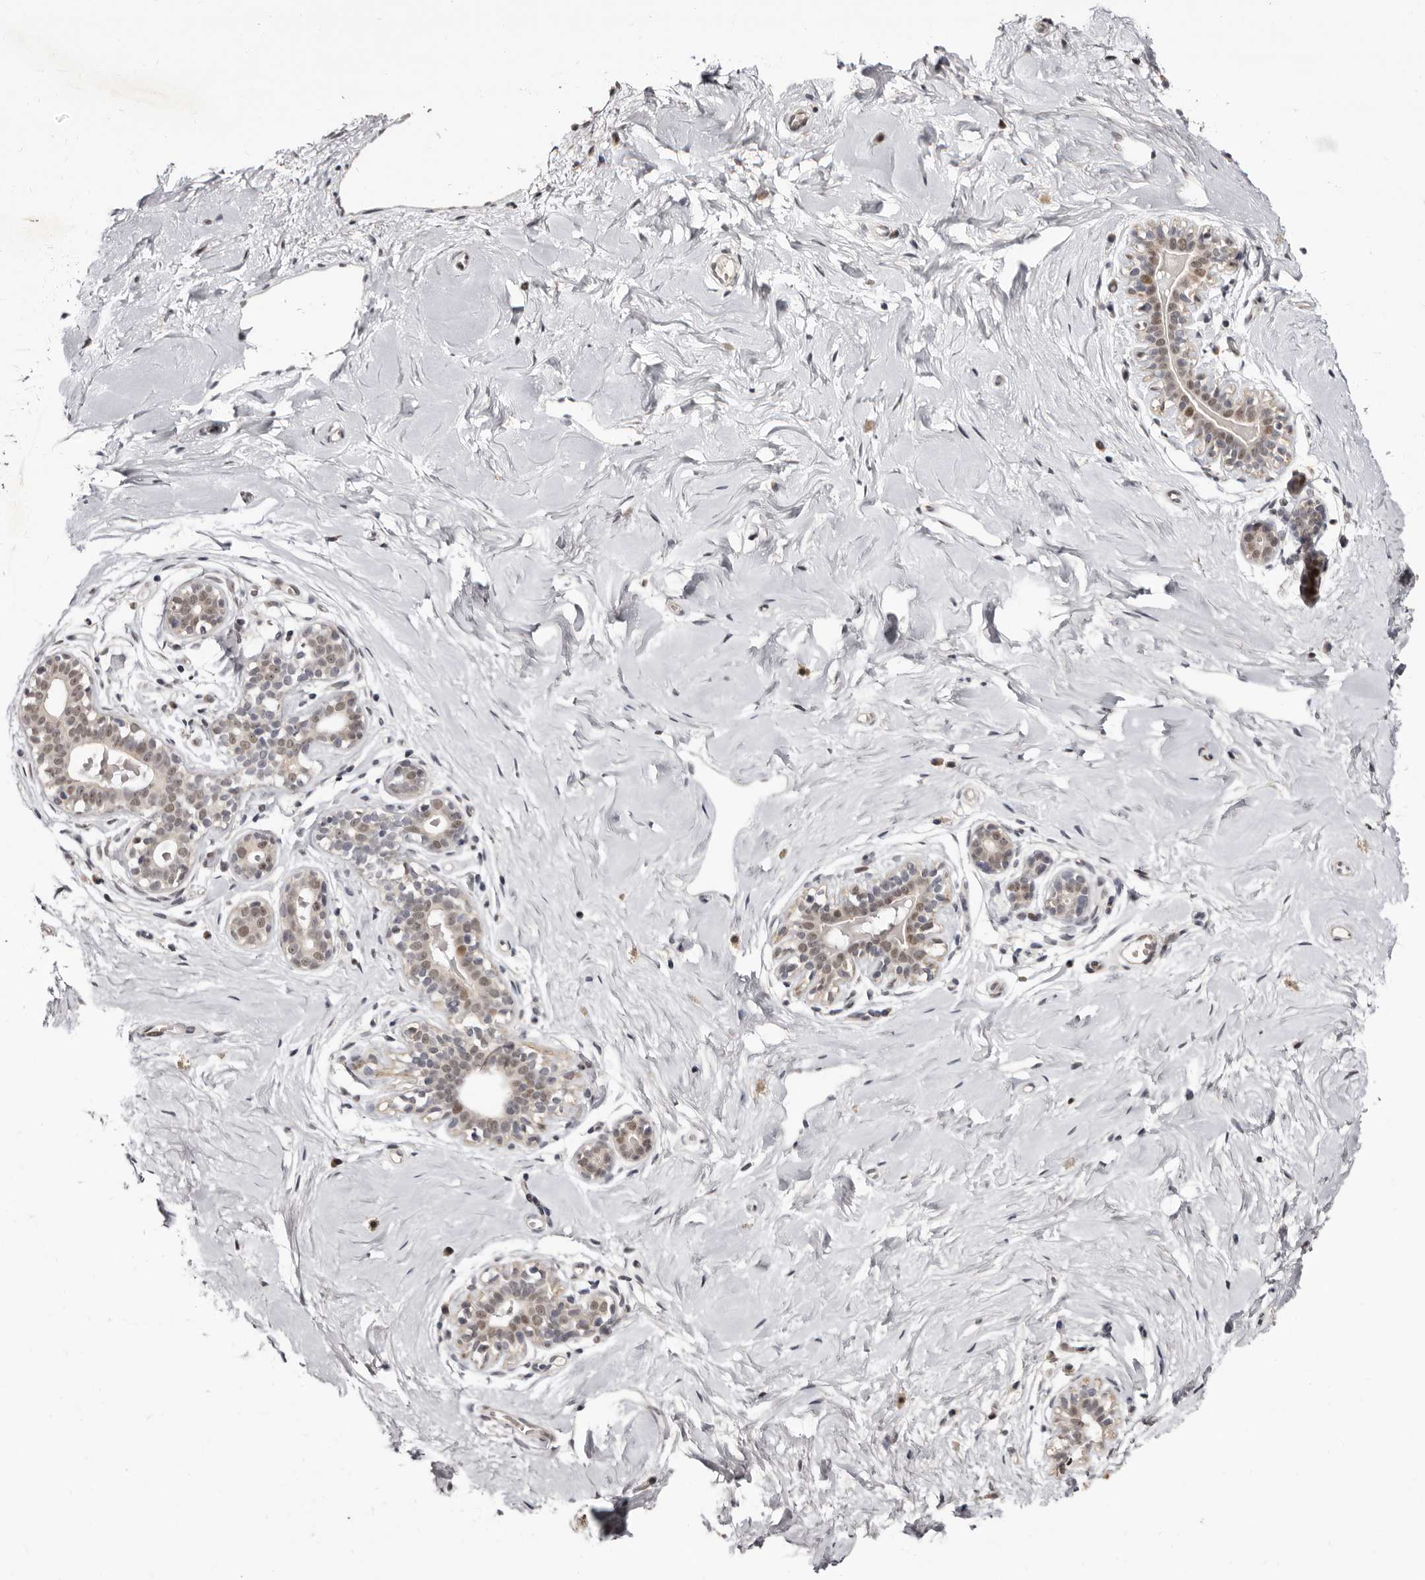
{"staining": {"intensity": "weak", "quantity": "25%-75%", "location": "nuclear"}, "tissue": "breast", "cell_type": "Adipocytes", "image_type": "normal", "snomed": [{"axis": "morphology", "description": "Normal tissue, NOS"}, {"axis": "morphology", "description": "Adenoma, NOS"}, {"axis": "topography", "description": "Breast"}], "caption": "Immunohistochemistry histopathology image of benign human breast stained for a protein (brown), which shows low levels of weak nuclear positivity in about 25%-75% of adipocytes.", "gene": "ZNF326", "patient": {"sex": "female", "age": 23}}